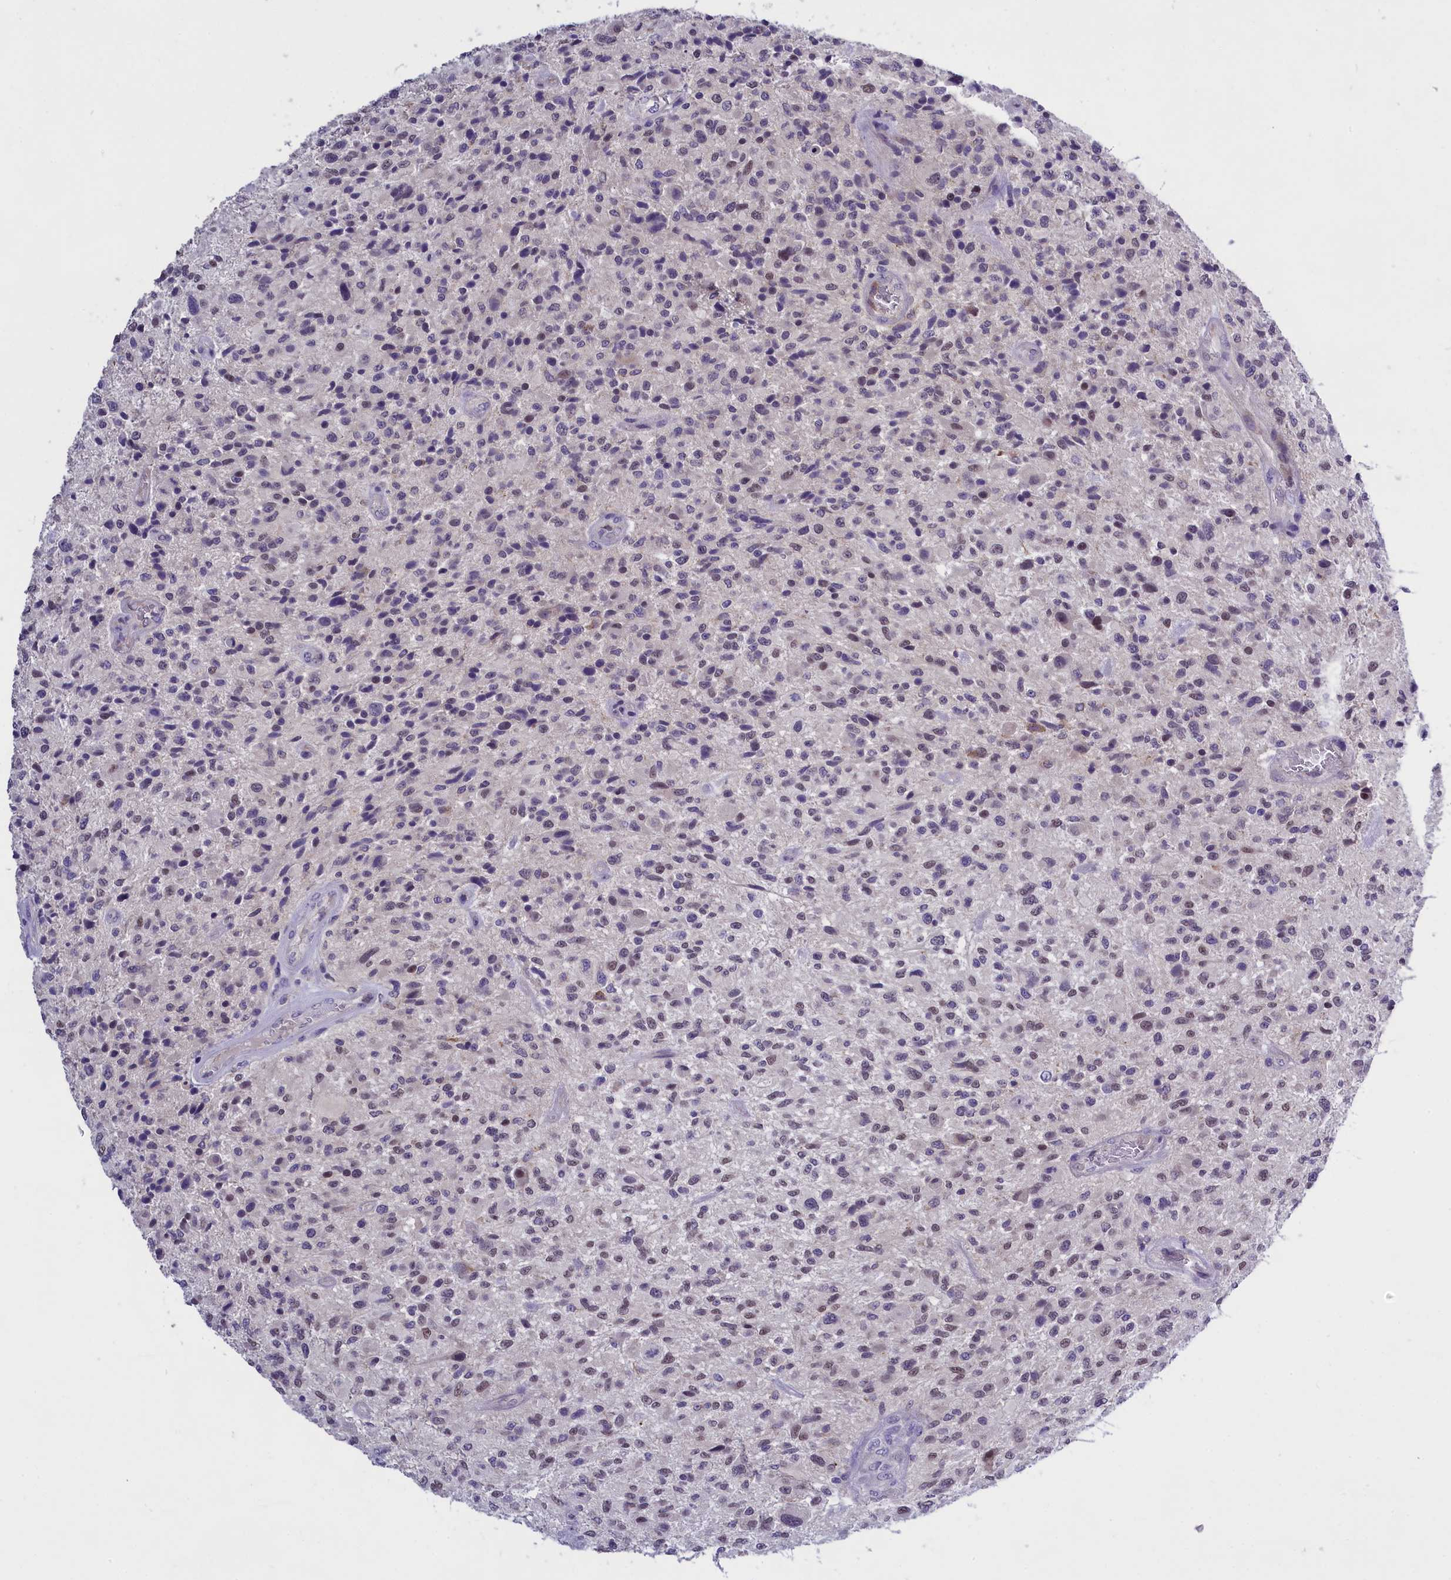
{"staining": {"intensity": "weak", "quantity": "25%-75%", "location": "nuclear"}, "tissue": "glioma", "cell_type": "Tumor cells", "image_type": "cancer", "snomed": [{"axis": "morphology", "description": "Glioma, malignant, High grade"}, {"axis": "topography", "description": "Brain"}], "caption": "Glioma stained for a protein (brown) displays weak nuclear positive positivity in approximately 25%-75% of tumor cells.", "gene": "ENPP6", "patient": {"sex": "male", "age": 47}}